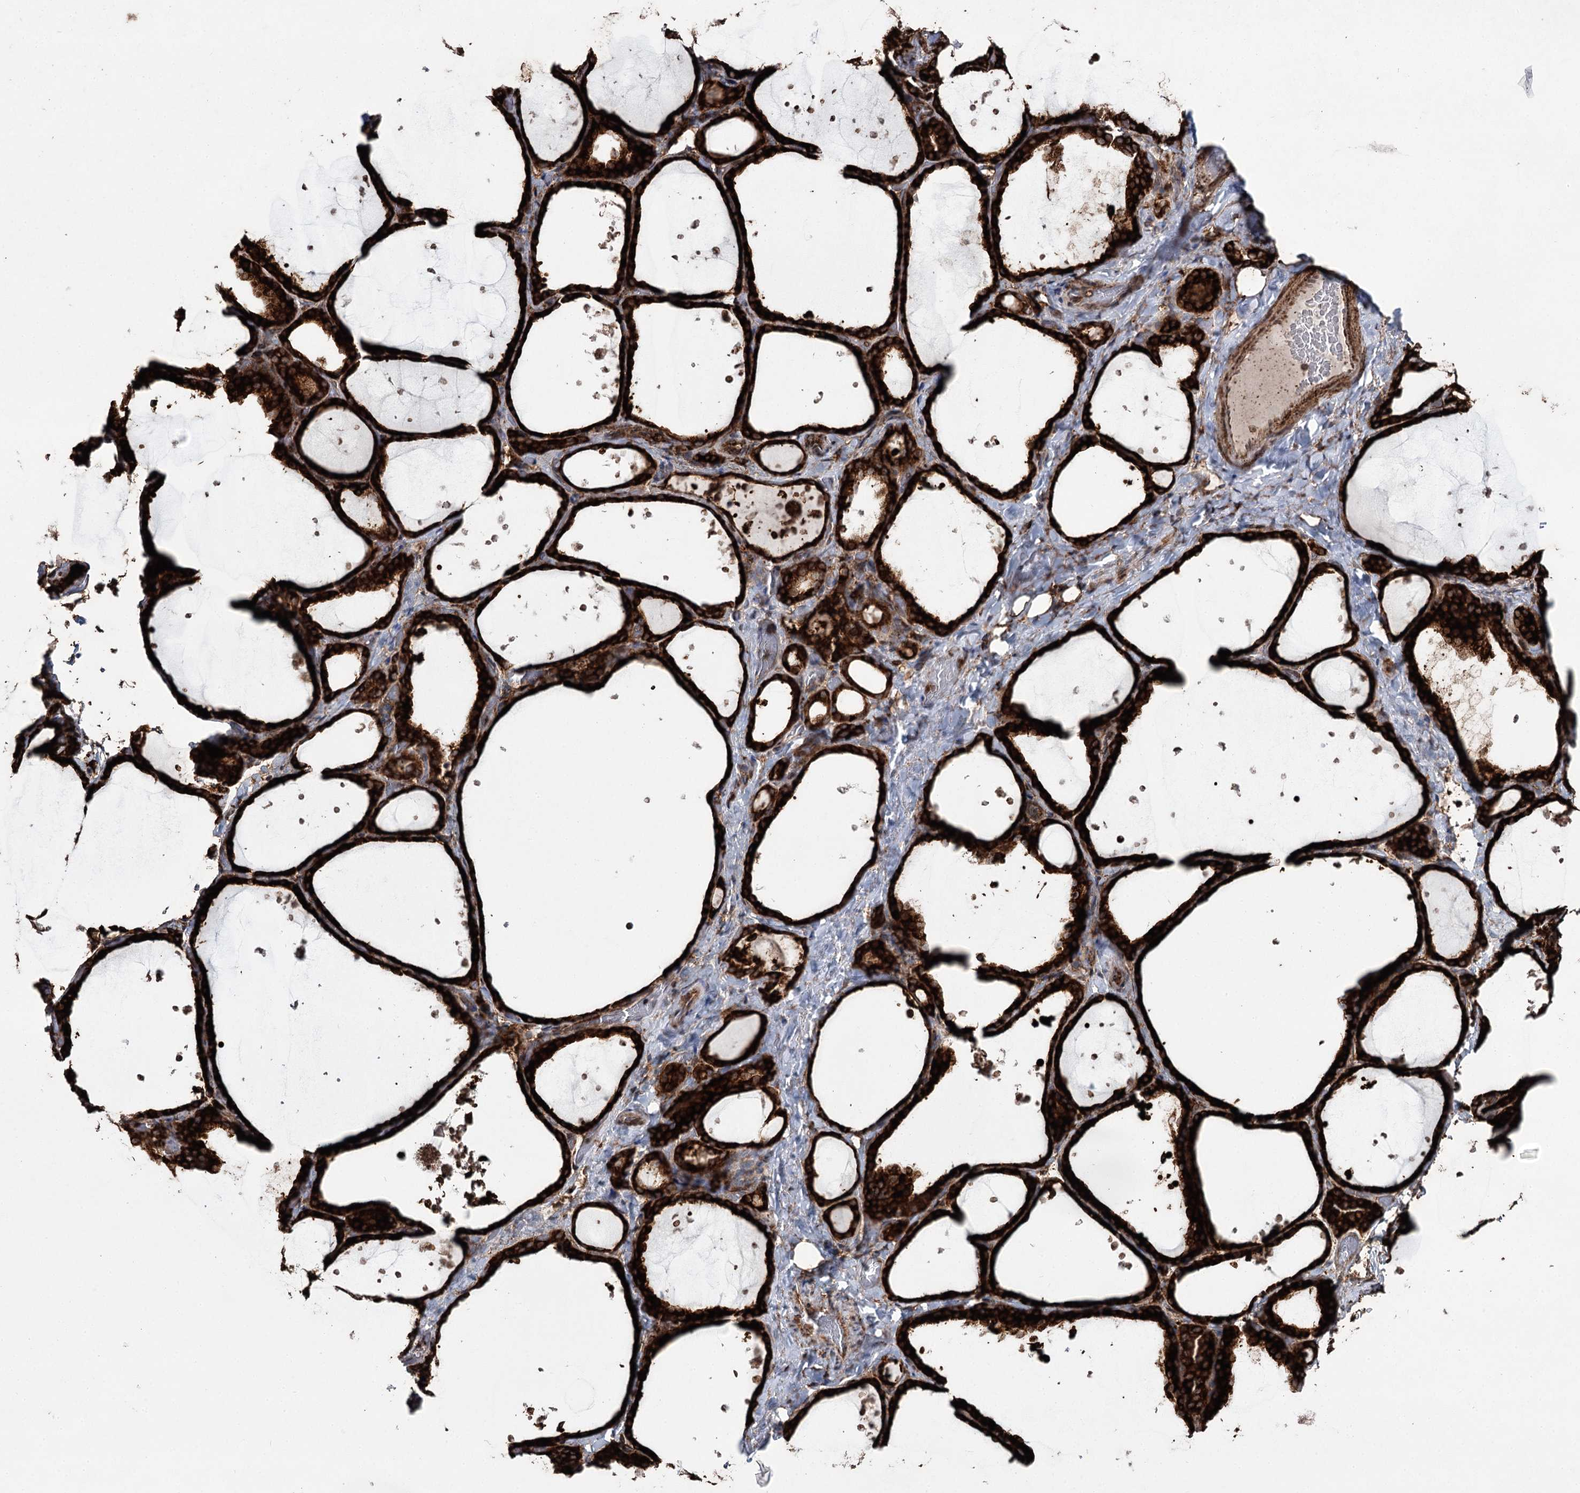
{"staining": {"intensity": "strong", "quantity": ">75%", "location": "cytoplasmic/membranous"}, "tissue": "thyroid gland", "cell_type": "Glandular cells", "image_type": "normal", "snomed": [{"axis": "morphology", "description": "Normal tissue, NOS"}, {"axis": "topography", "description": "Thyroid gland"}], "caption": "Thyroid gland stained with IHC displays strong cytoplasmic/membranous positivity in about >75% of glandular cells. The protein is stained brown, and the nuclei are stained in blue (DAB (3,3'-diaminobenzidine) IHC with brightfield microscopy, high magnification).", "gene": "DCUN1D4", "patient": {"sex": "female", "age": 44}}